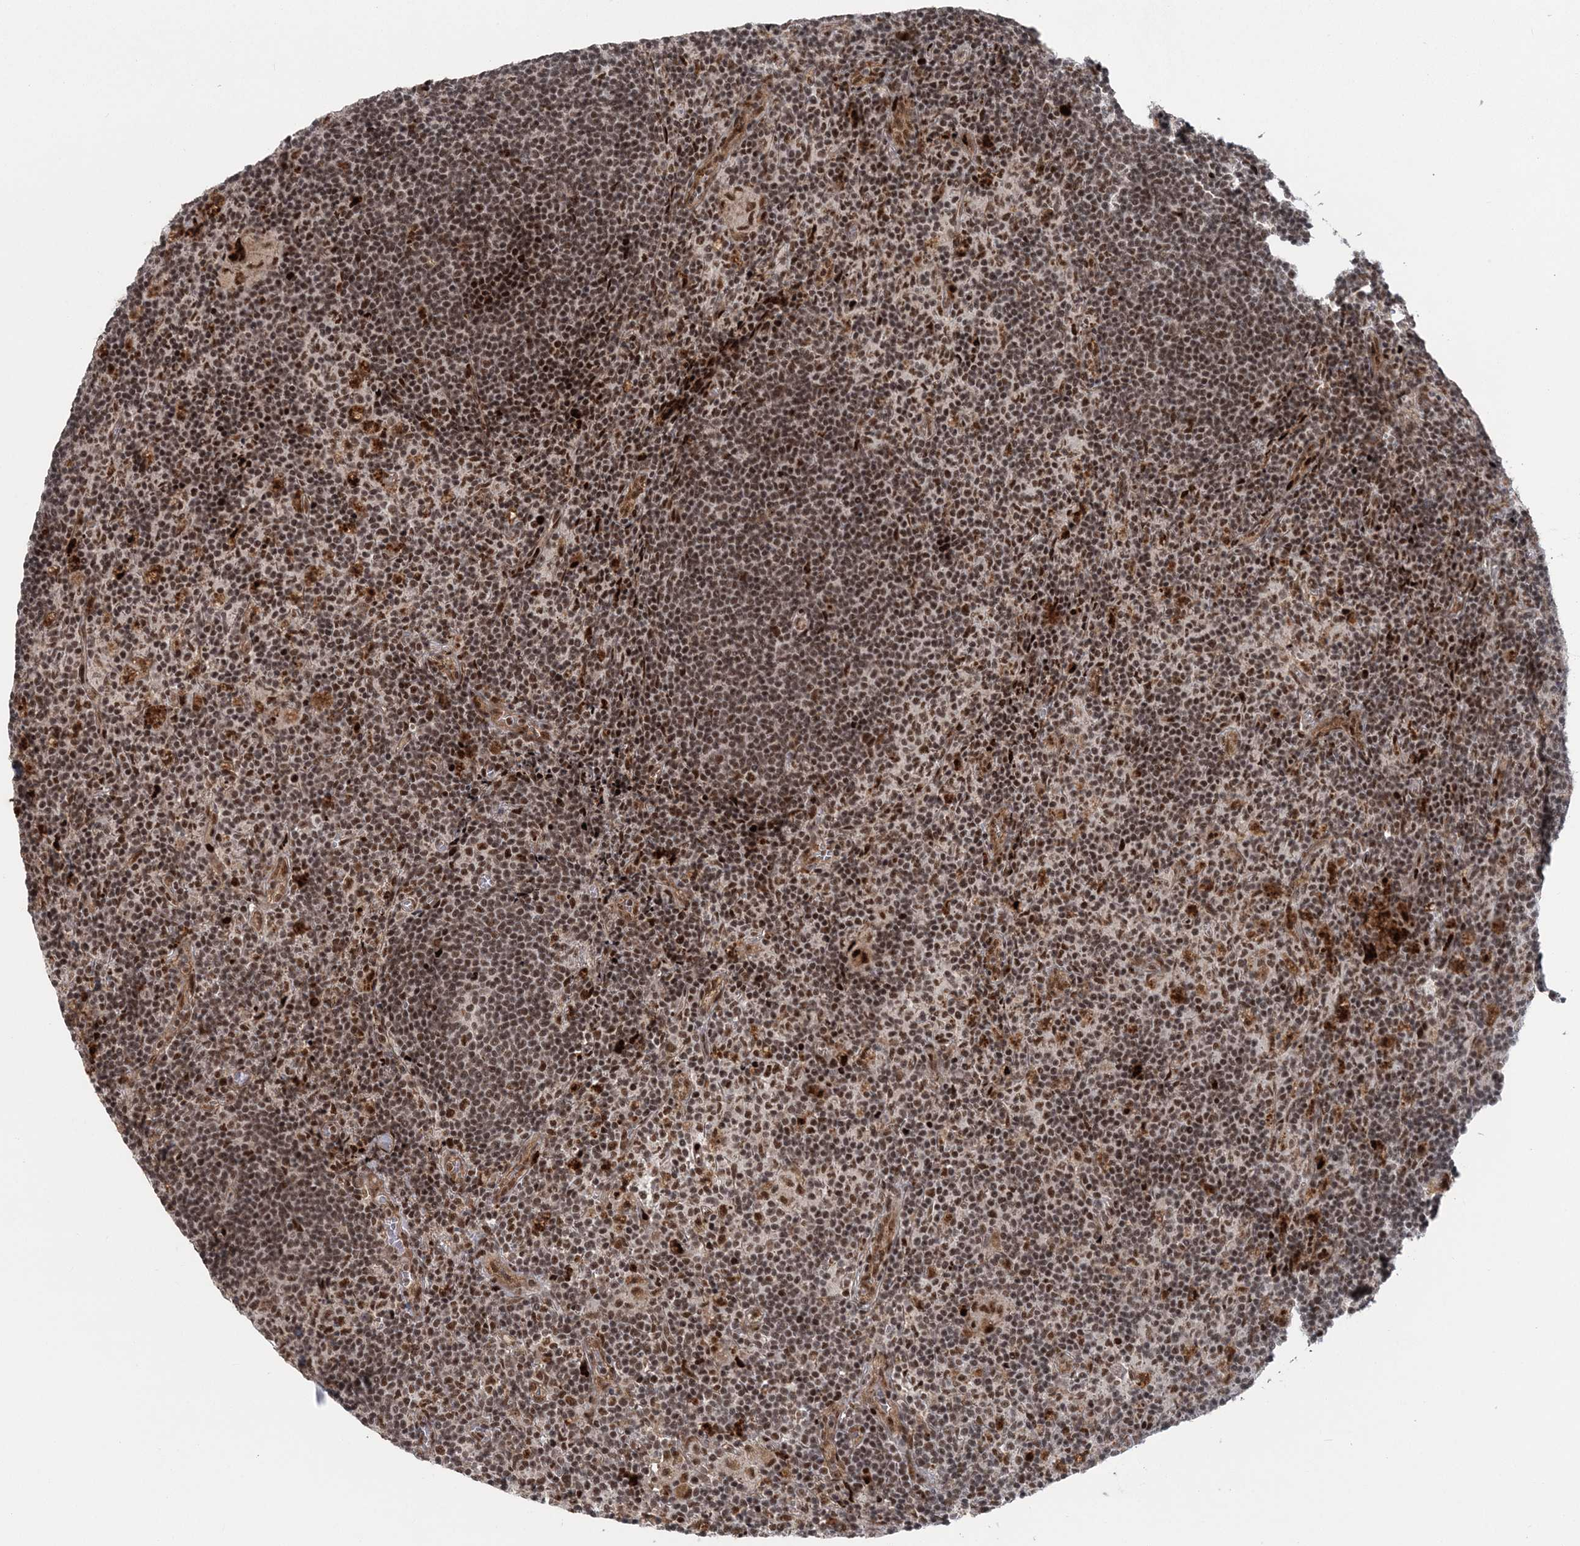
{"staining": {"intensity": "moderate", "quantity": ">75%", "location": "nuclear"}, "tissue": "lymph node", "cell_type": "Germinal center cells", "image_type": "normal", "snomed": [{"axis": "morphology", "description": "Normal tissue, NOS"}, {"axis": "topography", "description": "Lymph node"}], "caption": "Approximately >75% of germinal center cells in unremarkable lymph node exhibit moderate nuclear protein positivity as visualized by brown immunohistochemical staining.", "gene": "CWC22", "patient": {"sex": "male", "age": 69}}